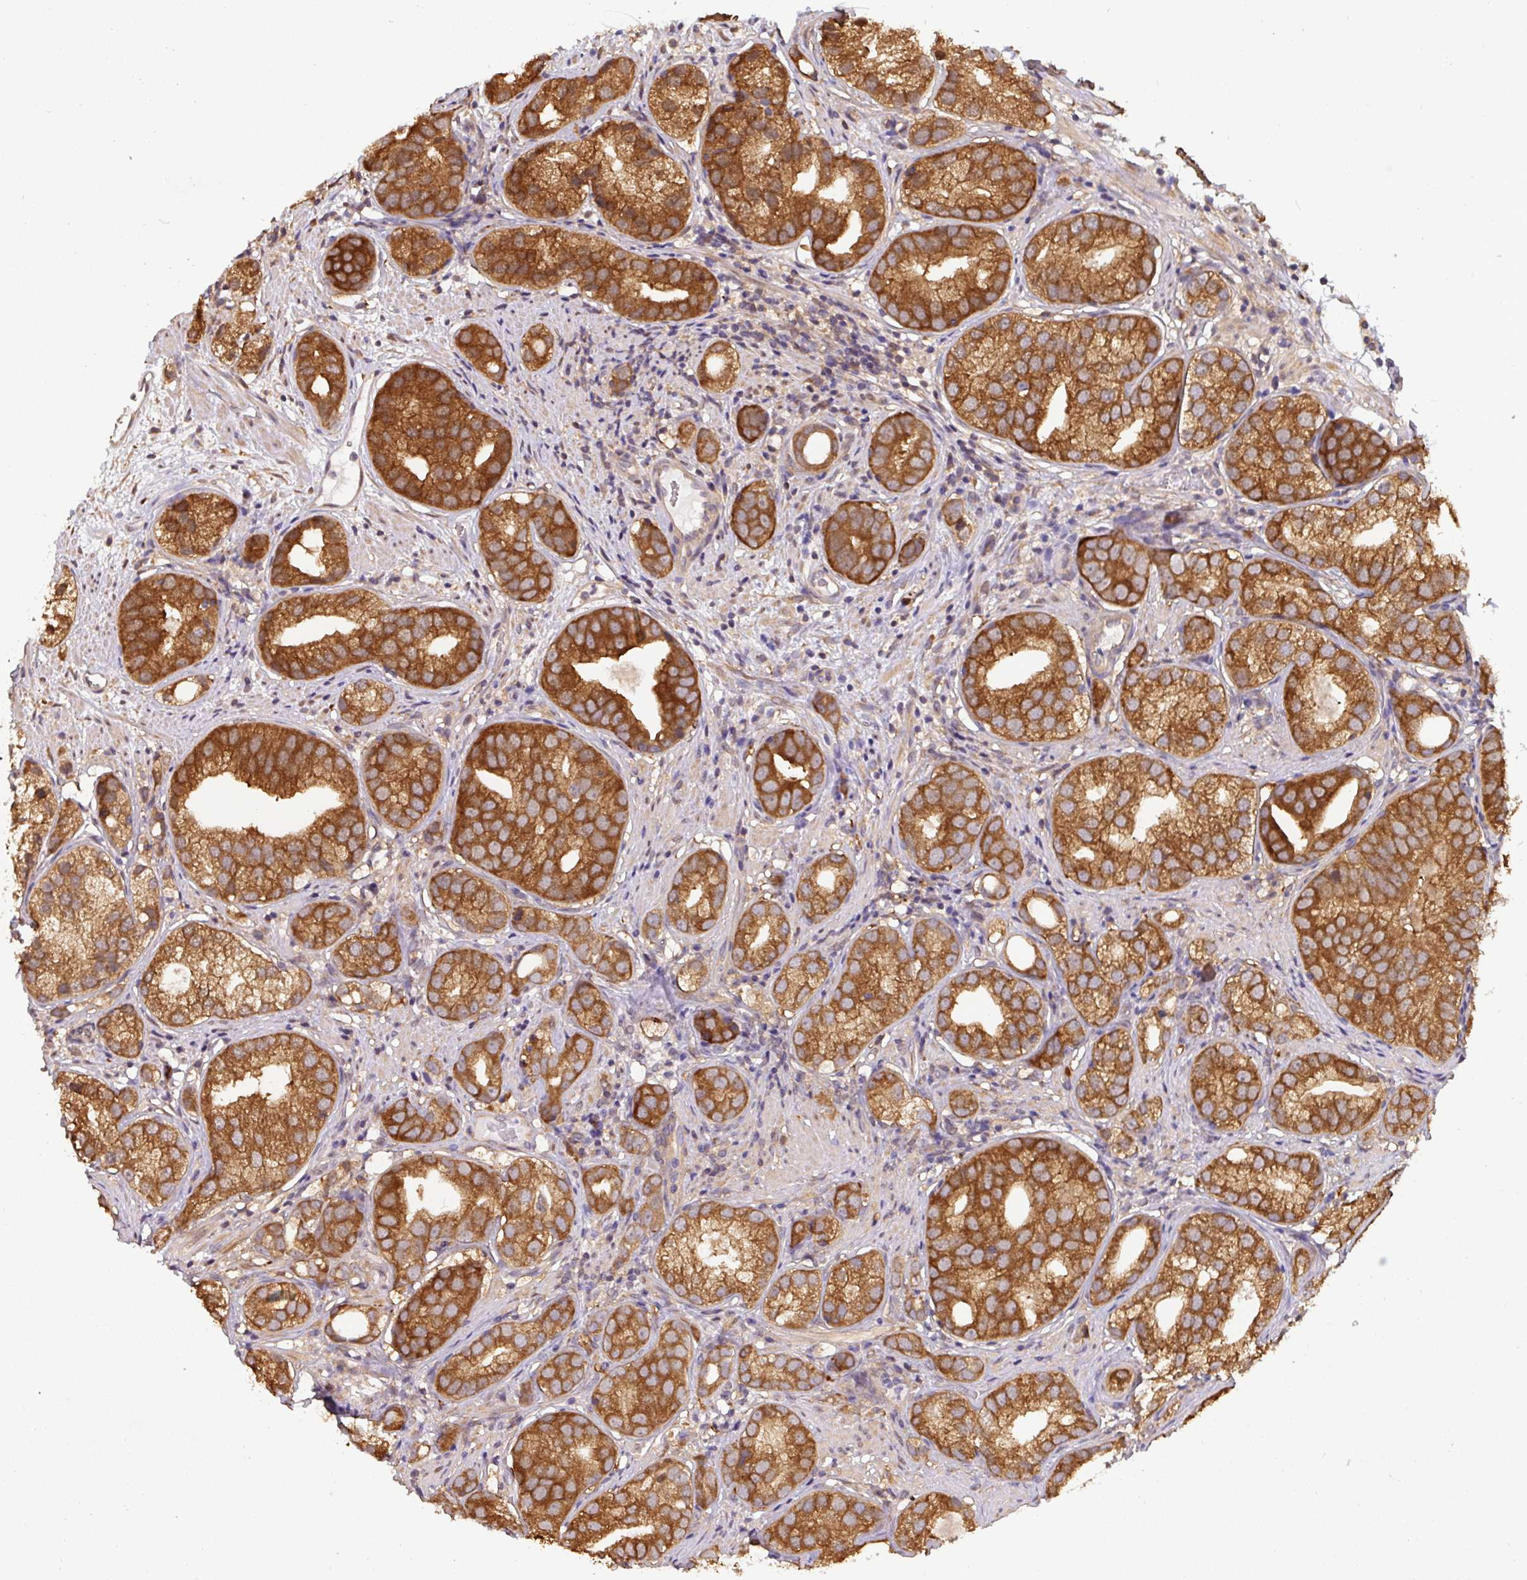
{"staining": {"intensity": "strong", "quantity": ">75%", "location": "cytoplasmic/membranous"}, "tissue": "prostate cancer", "cell_type": "Tumor cells", "image_type": "cancer", "snomed": [{"axis": "morphology", "description": "Adenocarcinoma, High grade"}, {"axis": "topography", "description": "Prostate"}], "caption": "Protein expression by IHC displays strong cytoplasmic/membranous staining in about >75% of tumor cells in adenocarcinoma (high-grade) (prostate). The protein is stained brown, and the nuclei are stained in blue (DAB IHC with brightfield microscopy, high magnification).", "gene": "ST13", "patient": {"sex": "male", "age": 82}}